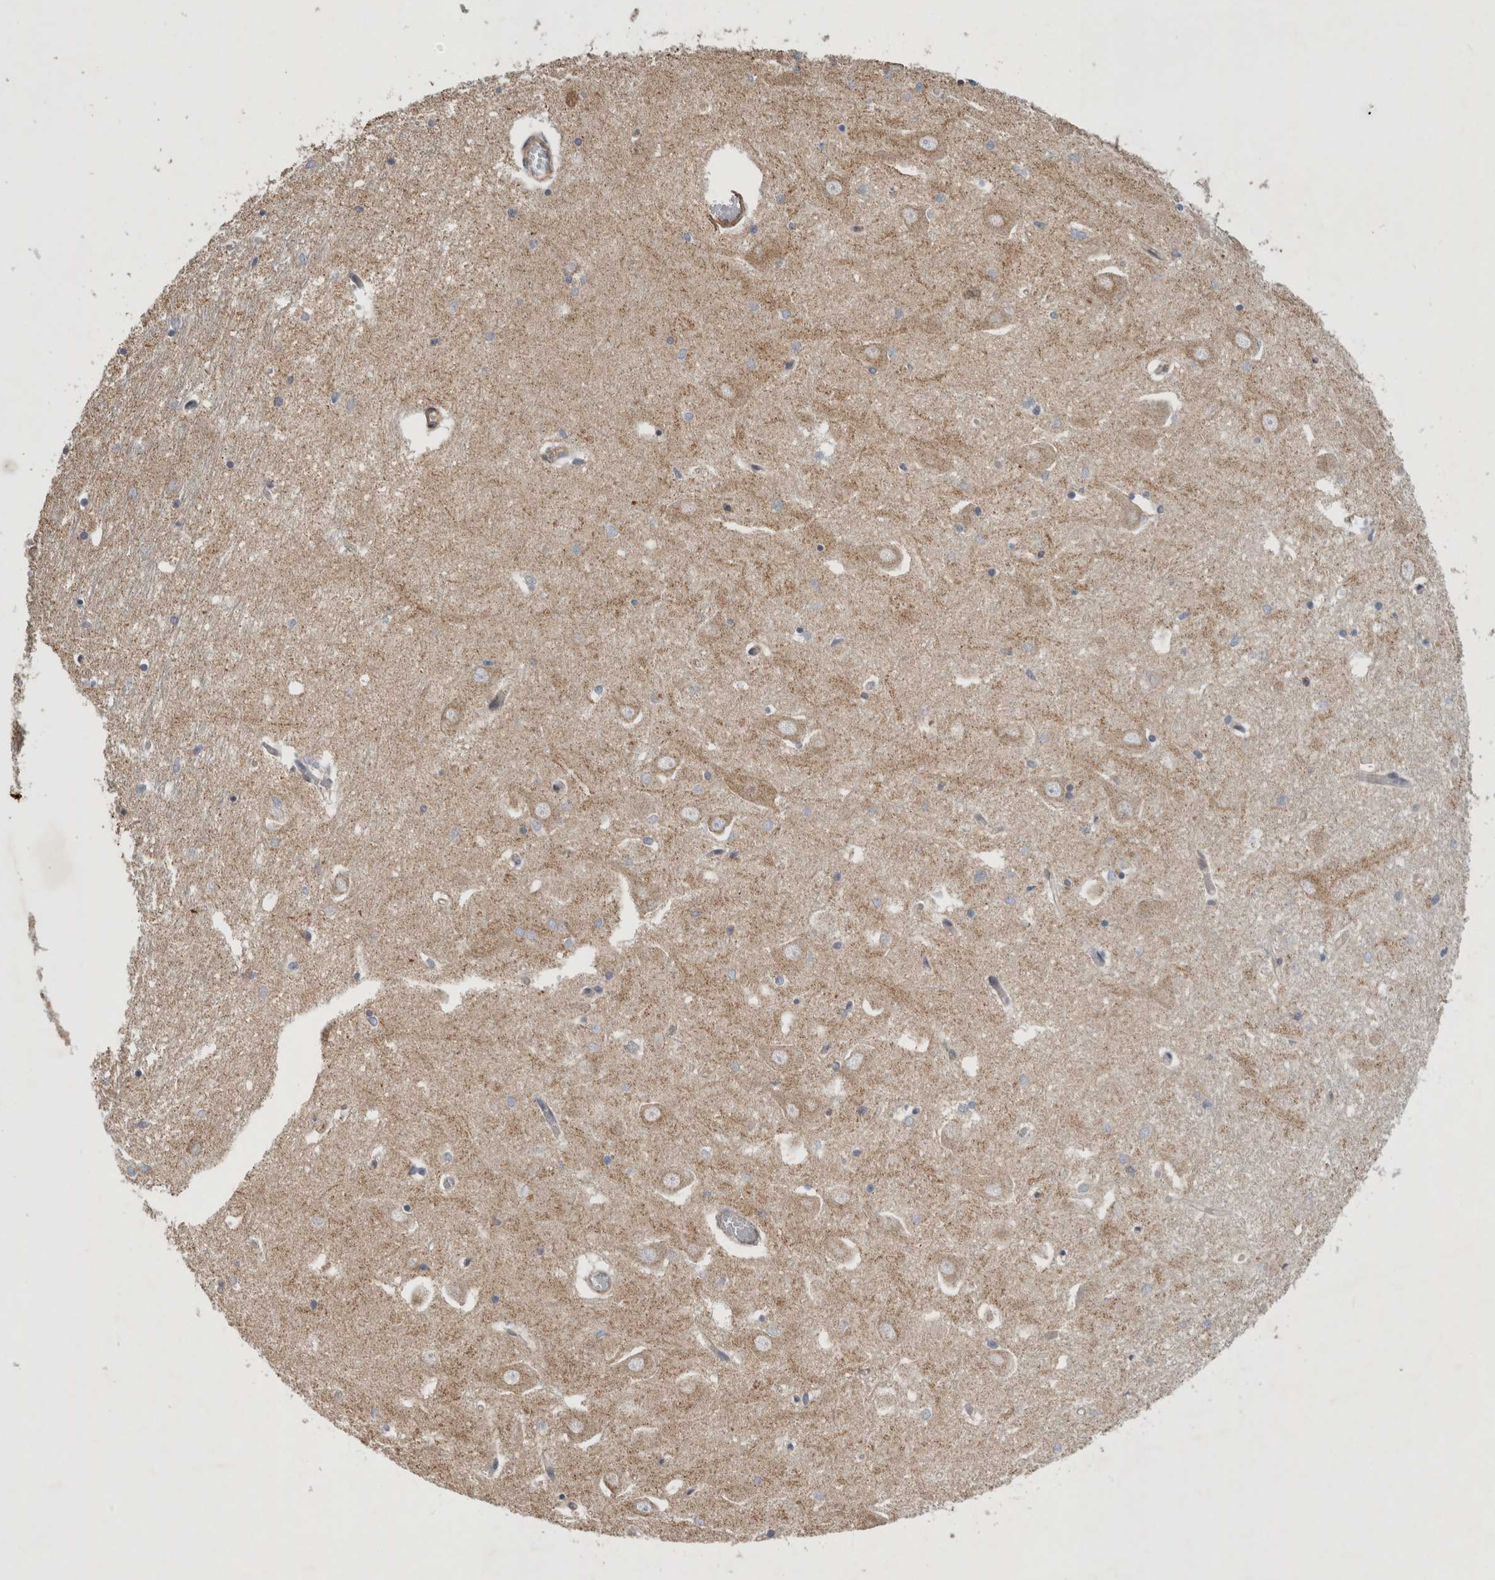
{"staining": {"intensity": "weak", "quantity": "<25%", "location": "cytoplasmic/membranous"}, "tissue": "hippocampus", "cell_type": "Glial cells", "image_type": "normal", "snomed": [{"axis": "morphology", "description": "Normal tissue, NOS"}, {"axis": "topography", "description": "Hippocampus"}], "caption": "An immunohistochemistry (IHC) histopathology image of benign hippocampus is shown. There is no staining in glial cells of hippocampus.", "gene": "SFXN2", "patient": {"sex": "male", "age": 70}}